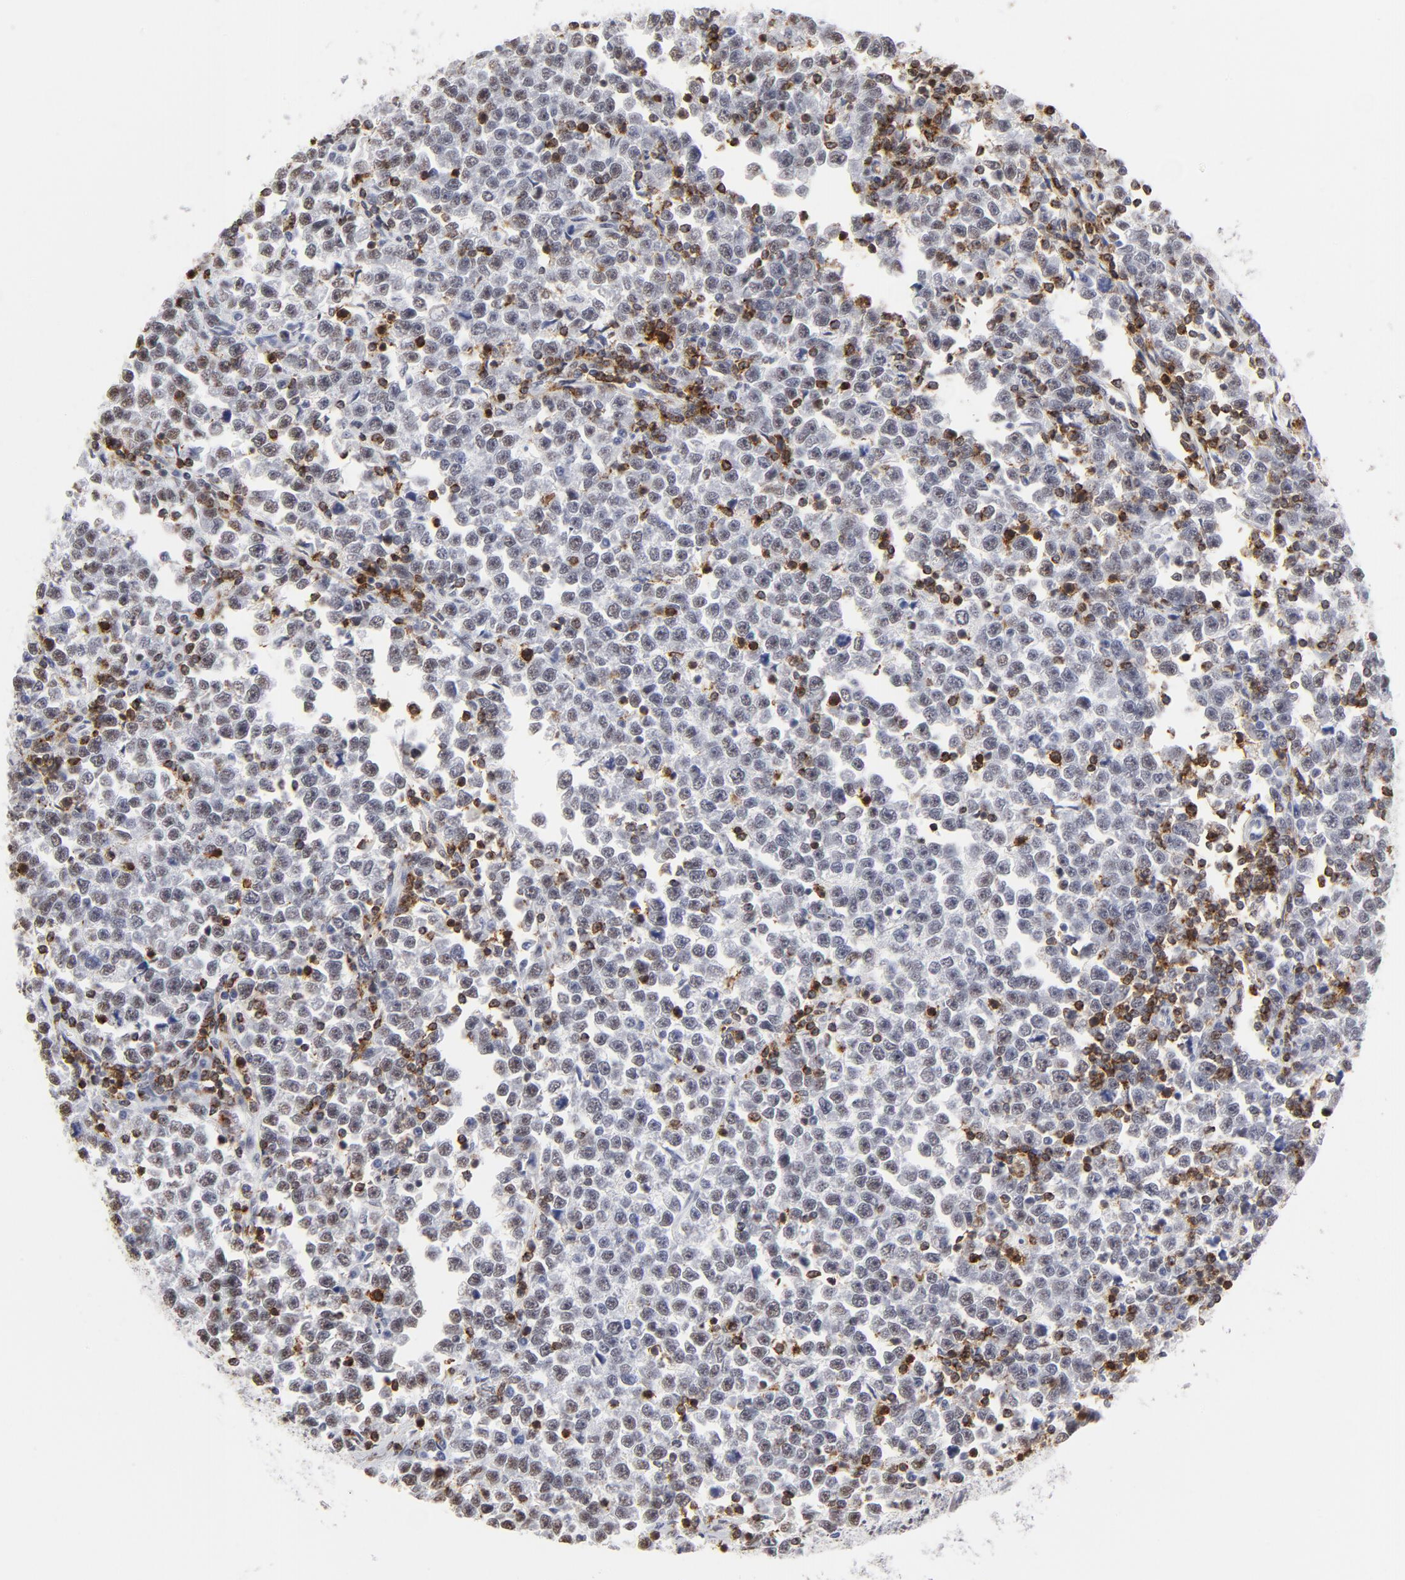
{"staining": {"intensity": "weak", "quantity": "25%-75%", "location": "nuclear"}, "tissue": "testis cancer", "cell_type": "Tumor cells", "image_type": "cancer", "snomed": [{"axis": "morphology", "description": "Seminoma, NOS"}, {"axis": "topography", "description": "Testis"}], "caption": "Testis seminoma stained for a protein (brown) reveals weak nuclear positive expression in about 25%-75% of tumor cells.", "gene": "CD2", "patient": {"sex": "male", "age": 43}}